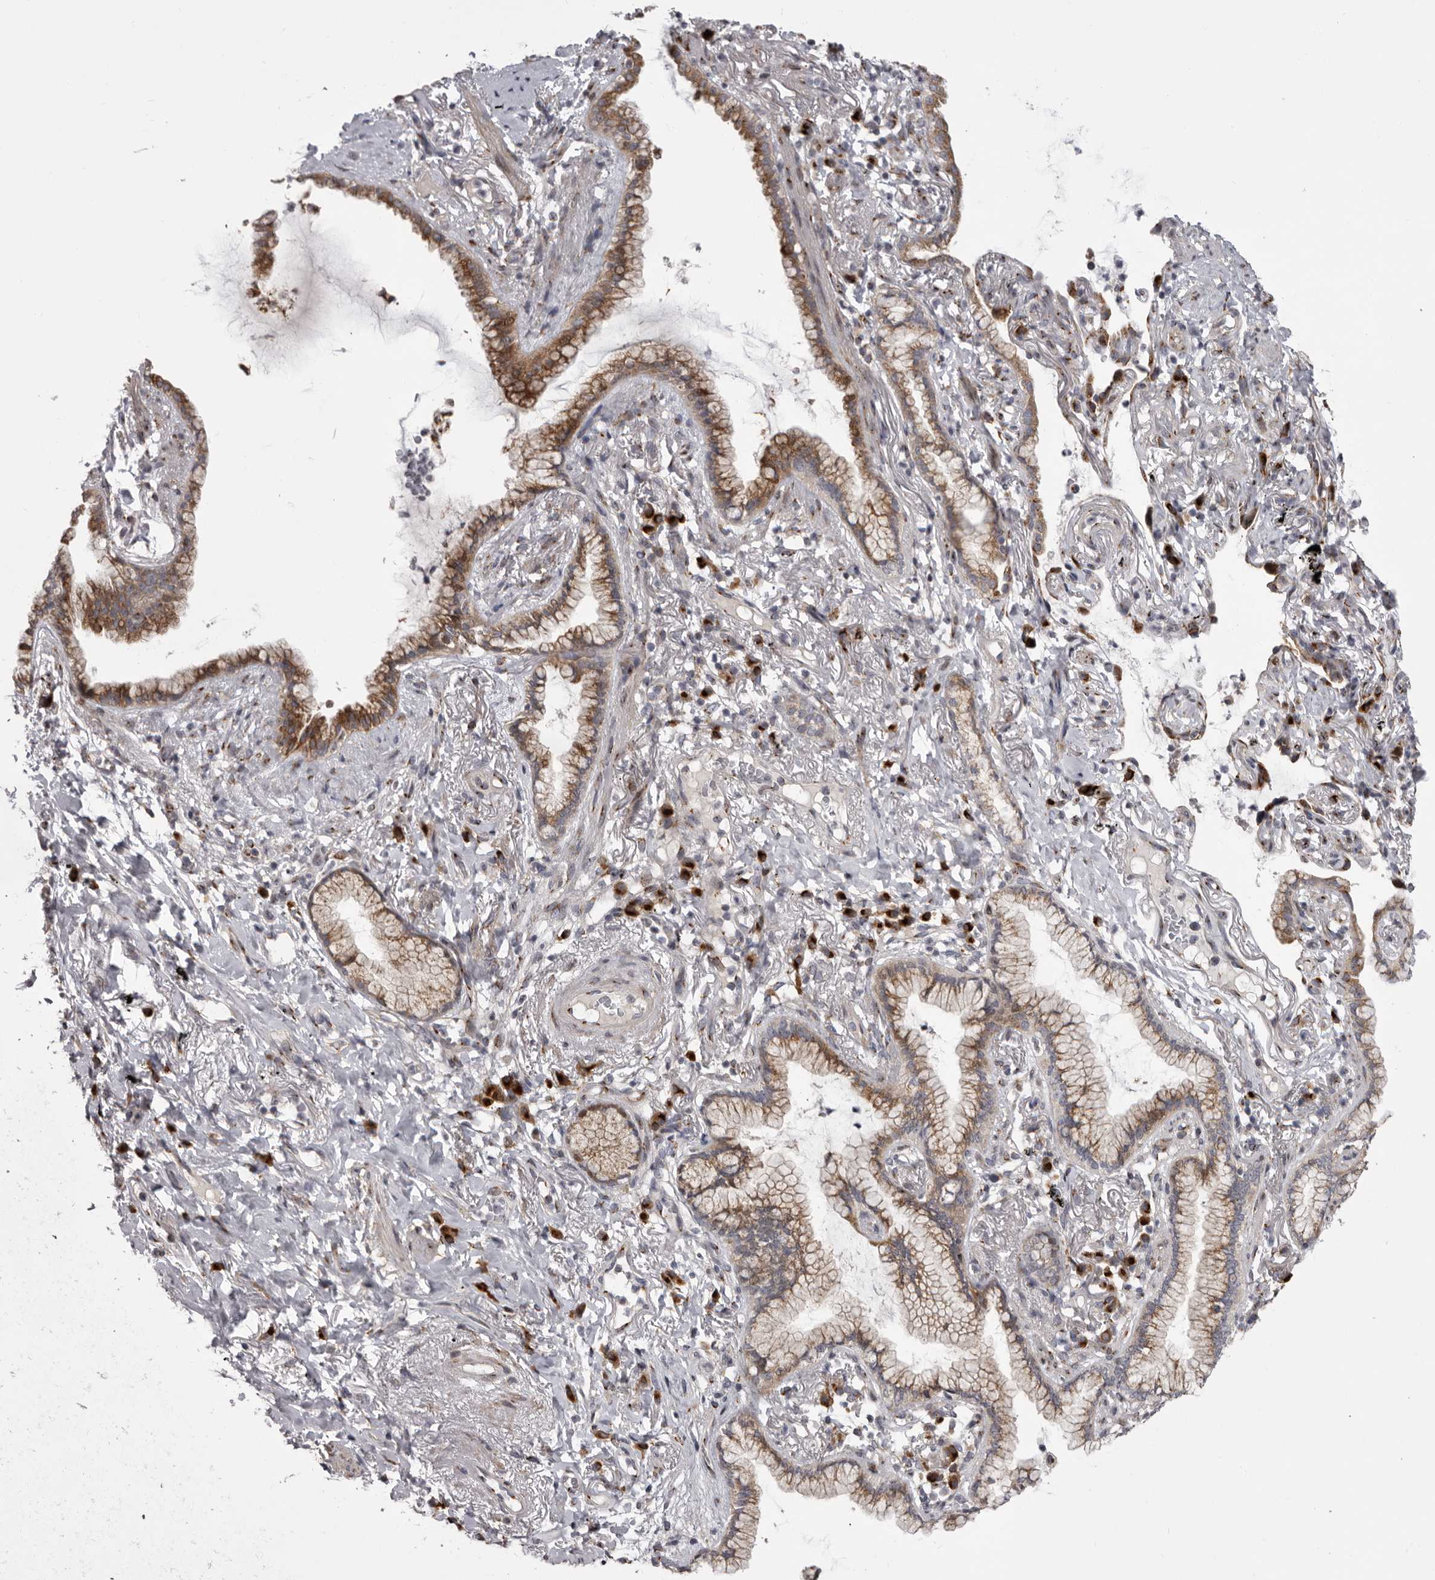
{"staining": {"intensity": "moderate", "quantity": ">75%", "location": "cytoplasmic/membranous"}, "tissue": "lung cancer", "cell_type": "Tumor cells", "image_type": "cancer", "snomed": [{"axis": "morphology", "description": "Adenocarcinoma, NOS"}, {"axis": "topography", "description": "Lung"}], "caption": "About >75% of tumor cells in lung cancer show moderate cytoplasmic/membranous protein positivity as visualized by brown immunohistochemical staining.", "gene": "WDR47", "patient": {"sex": "female", "age": 70}}